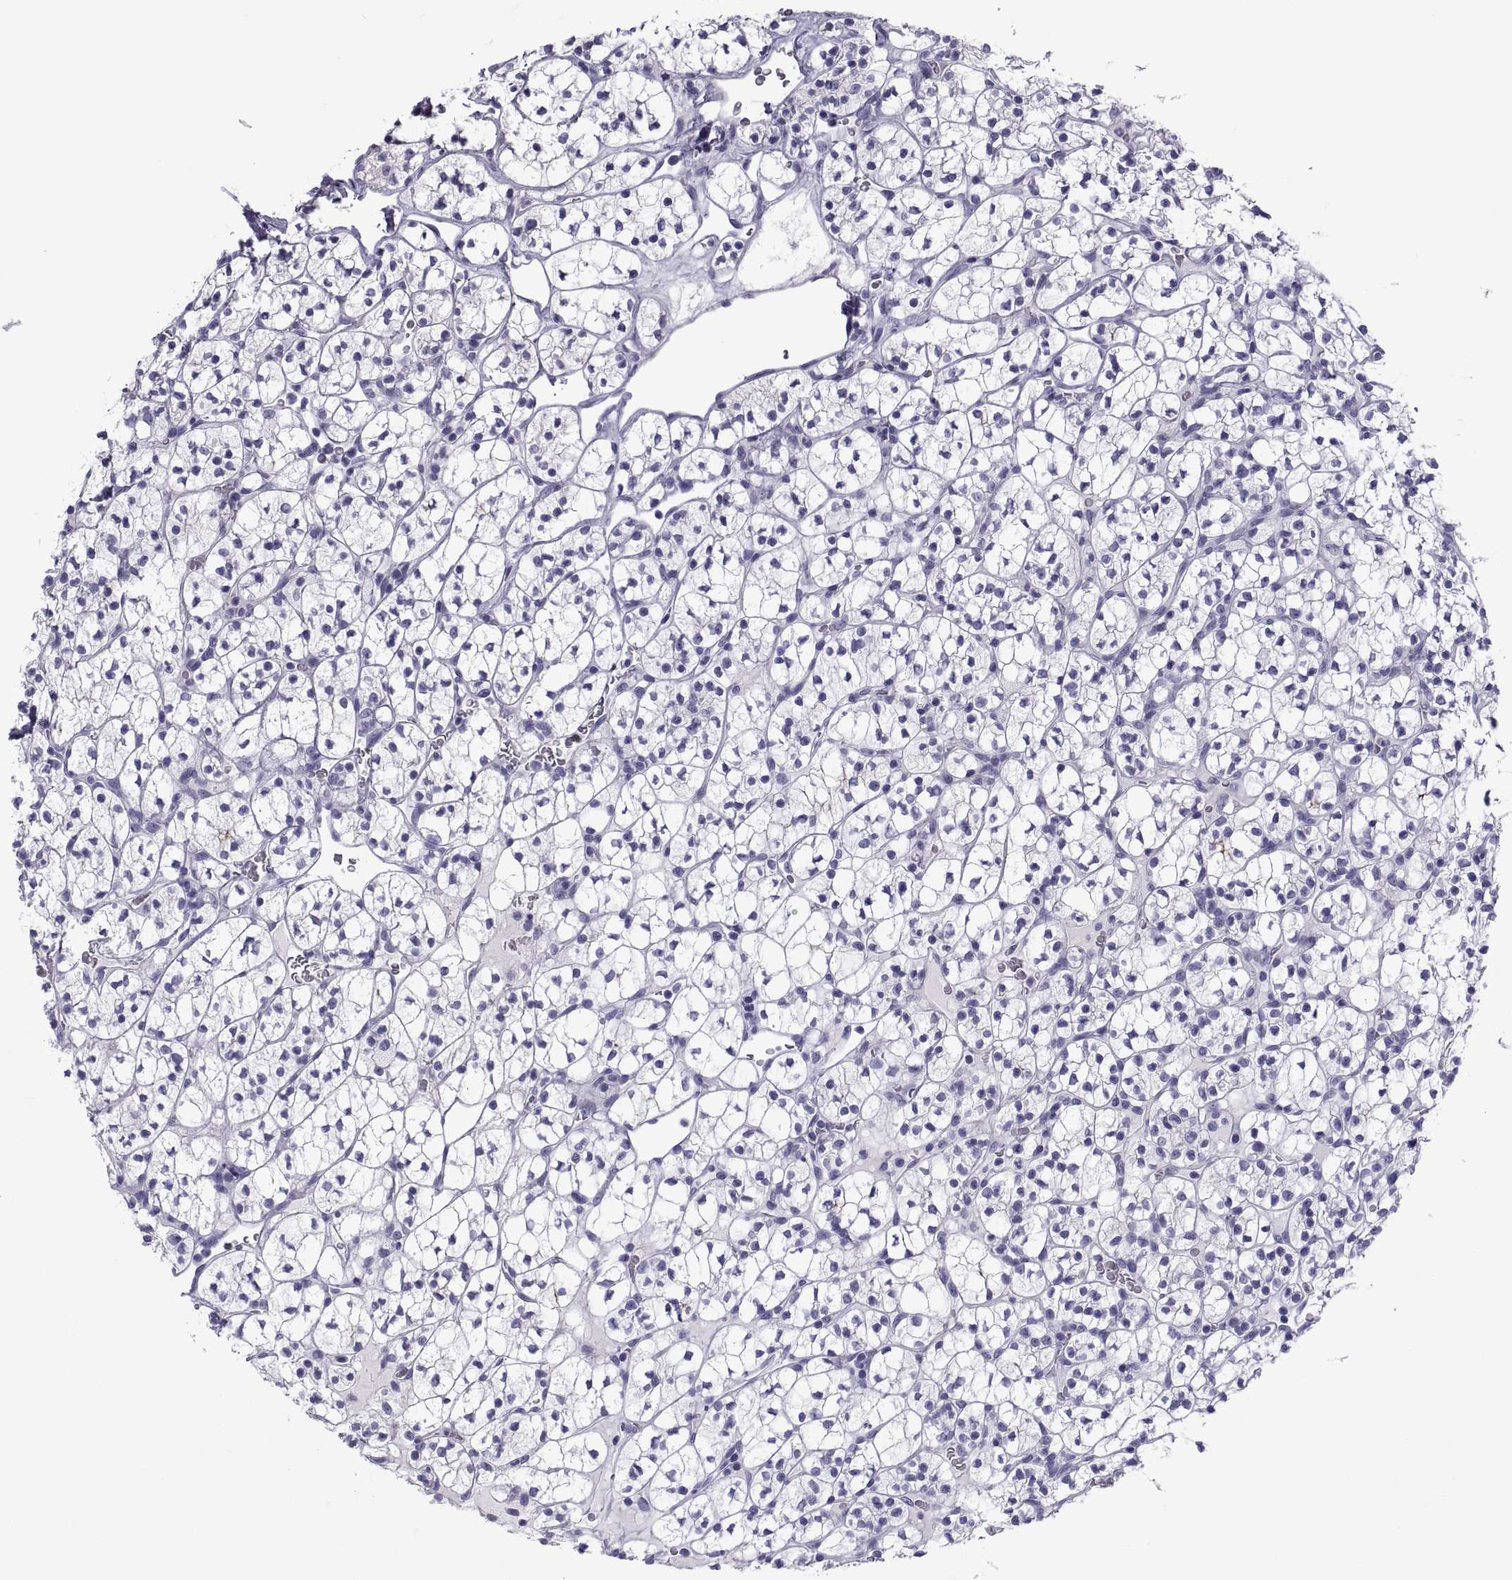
{"staining": {"intensity": "negative", "quantity": "none", "location": "none"}, "tissue": "renal cancer", "cell_type": "Tumor cells", "image_type": "cancer", "snomed": [{"axis": "morphology", "description": "Adenocarcinoma, NOS"}, {"axis": "topography", "description": "Kidney"}], "caption": "Image shows no protein positivity in tumor cells of renal cancer tissue. (Brightfield microscopy of DAB IHC at high magnification).", "gene": "NPTX2", "patient": {"sex": "female", "age": 89}}